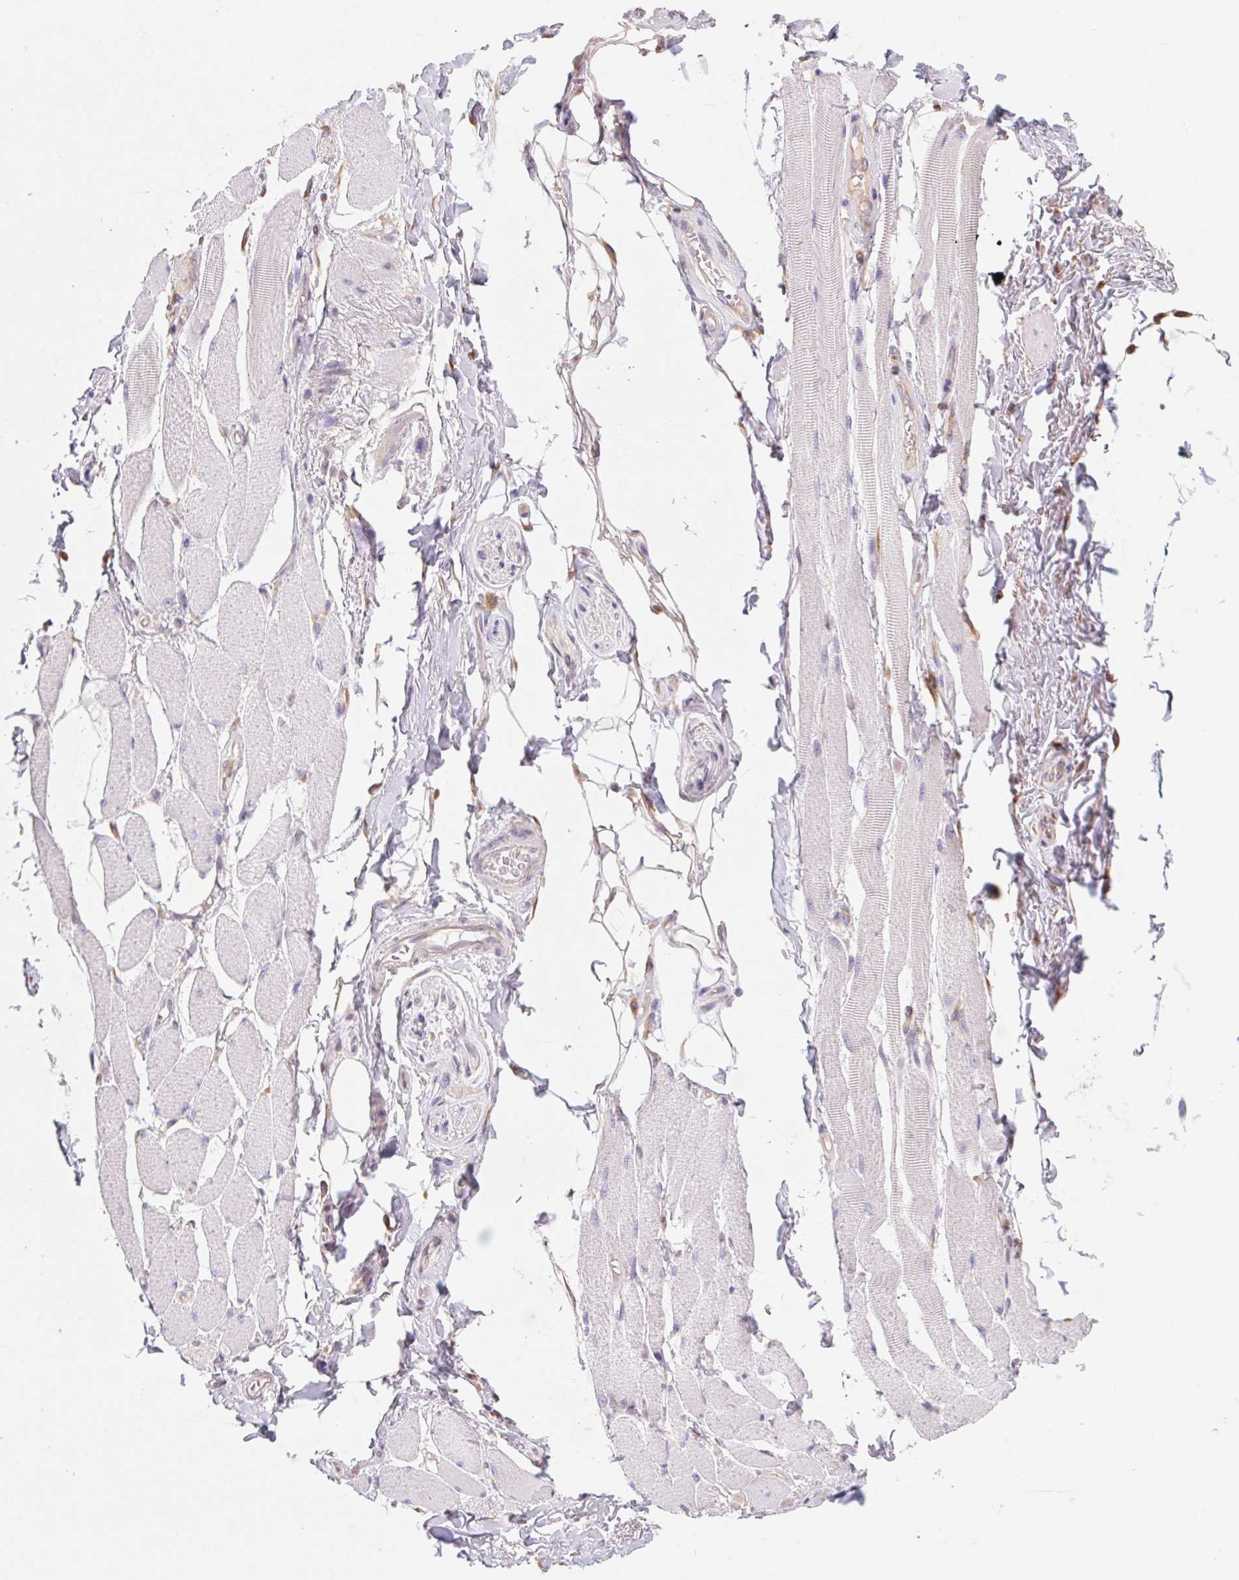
{"staining": {"intensity": "negative", "quantity": "none", "location": "none"}, "tissue": "skeletal muscle", "cell_type": "Myocytes", "image_type": "normal", "snomed": [{"axis": "morphology", "description": "Normal tissue, NOS"}, {"axis": "topography", "description": "Skeletal muscle"}, {"axis": "topography", "description": "Anal"}, {"axis": "topography", "description": "Peripheral nerve tissue"}], "caption": "Immunohistochemical staining of benign skeletal muscle demonstrates no significant expression in myocytes.", "gene": "RAB1A", "patient": {"sex": "male", "age": 53}}